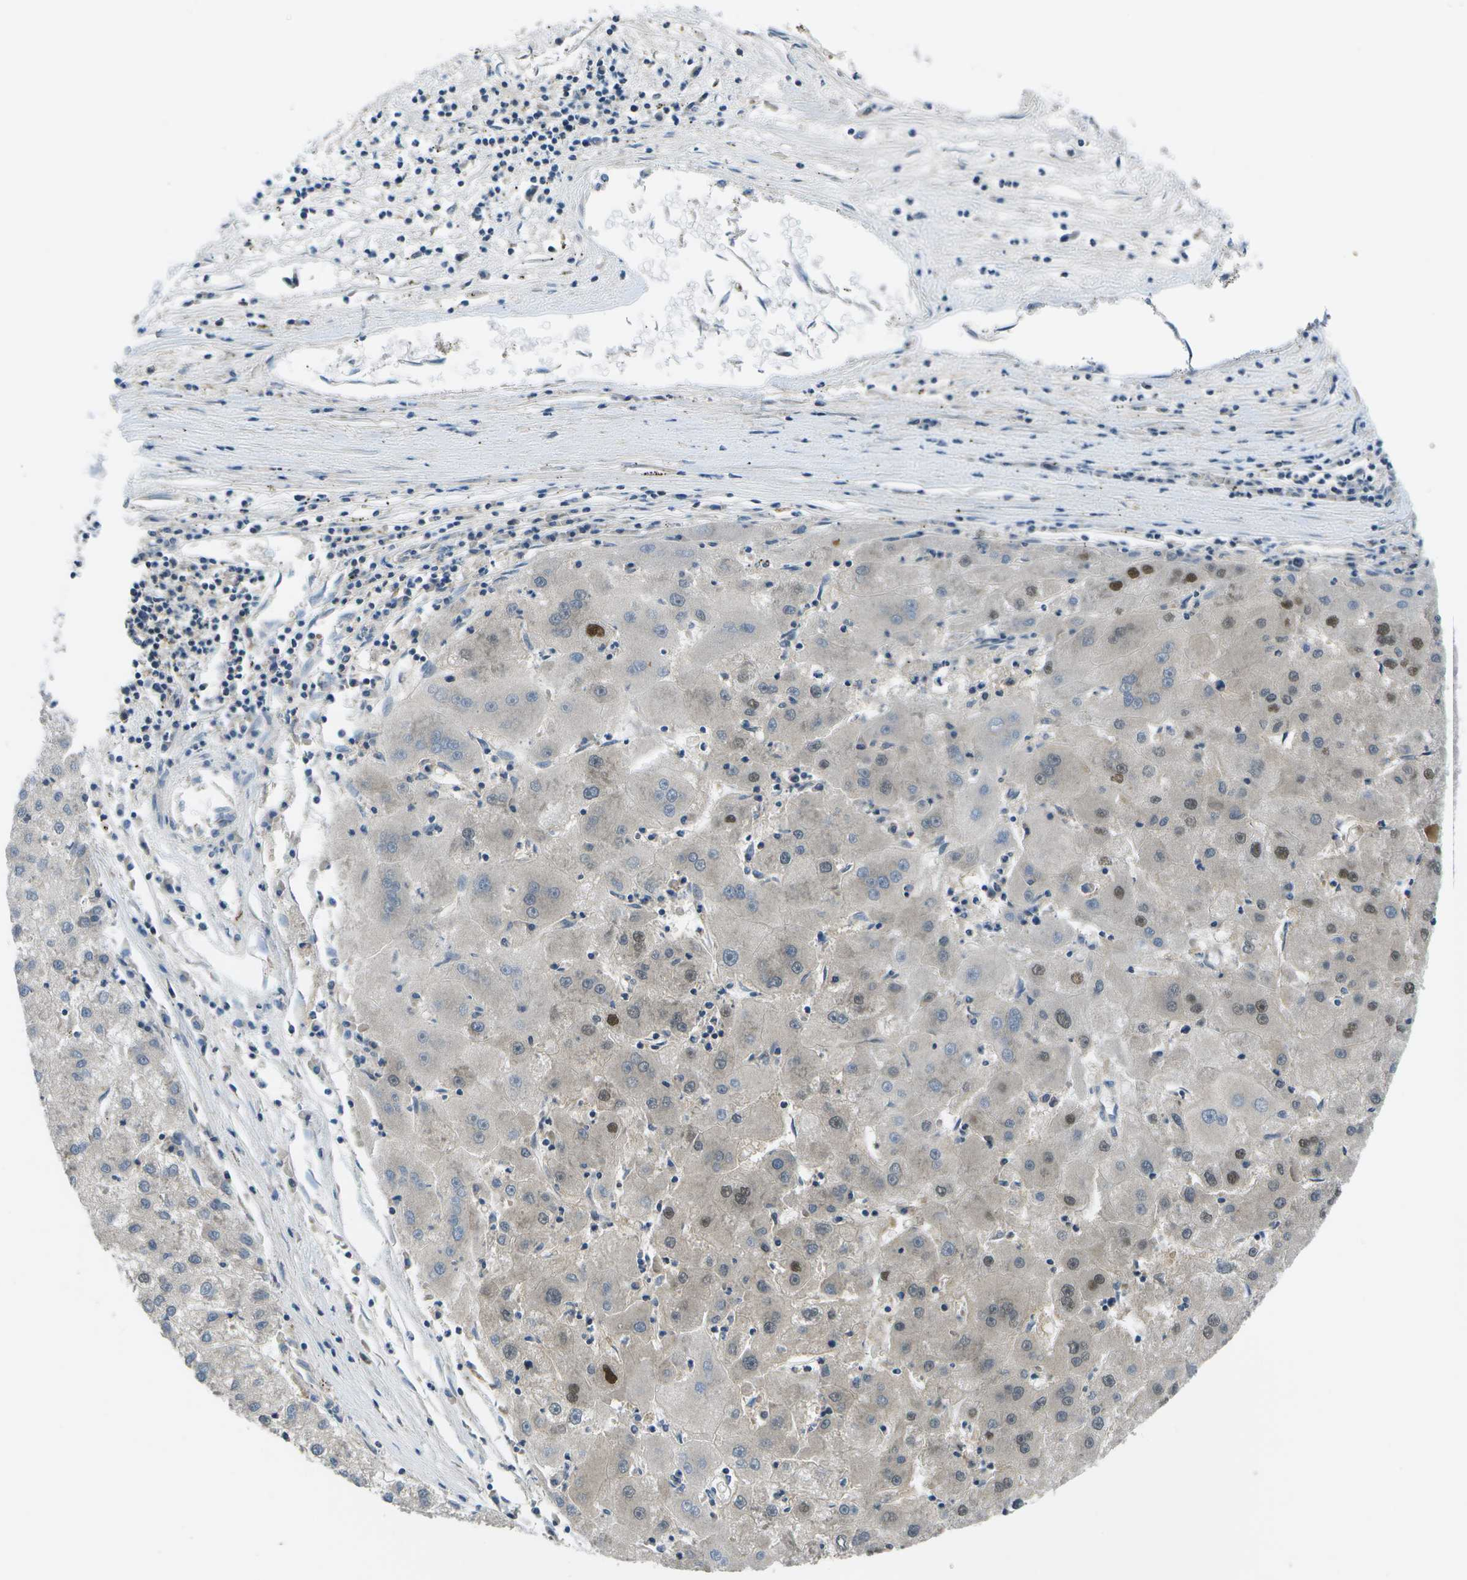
{"staining": {"intensity": "weak", "quantity": "<25%", "location": "nuclear"}, "tissue": "liver cancer", "cell_type": "Tumor cells", "image_type": "cancer", "snomed": [{"axis": "morphology", "description": "Carcinoma, Hepatocellular, NOS"}, {"axis": "topography", "description": "Liver"}], "caption": "Immunohistochemistry micrograph of liver hepatocellular carcinoma stained for a protein (brown), which shows no expression in tumor cells. (Immunohistochemistry, brightfield microscopy, high magnification).", "gene": "ENPP5", "patient": {"sex": "male", "age": 72}}